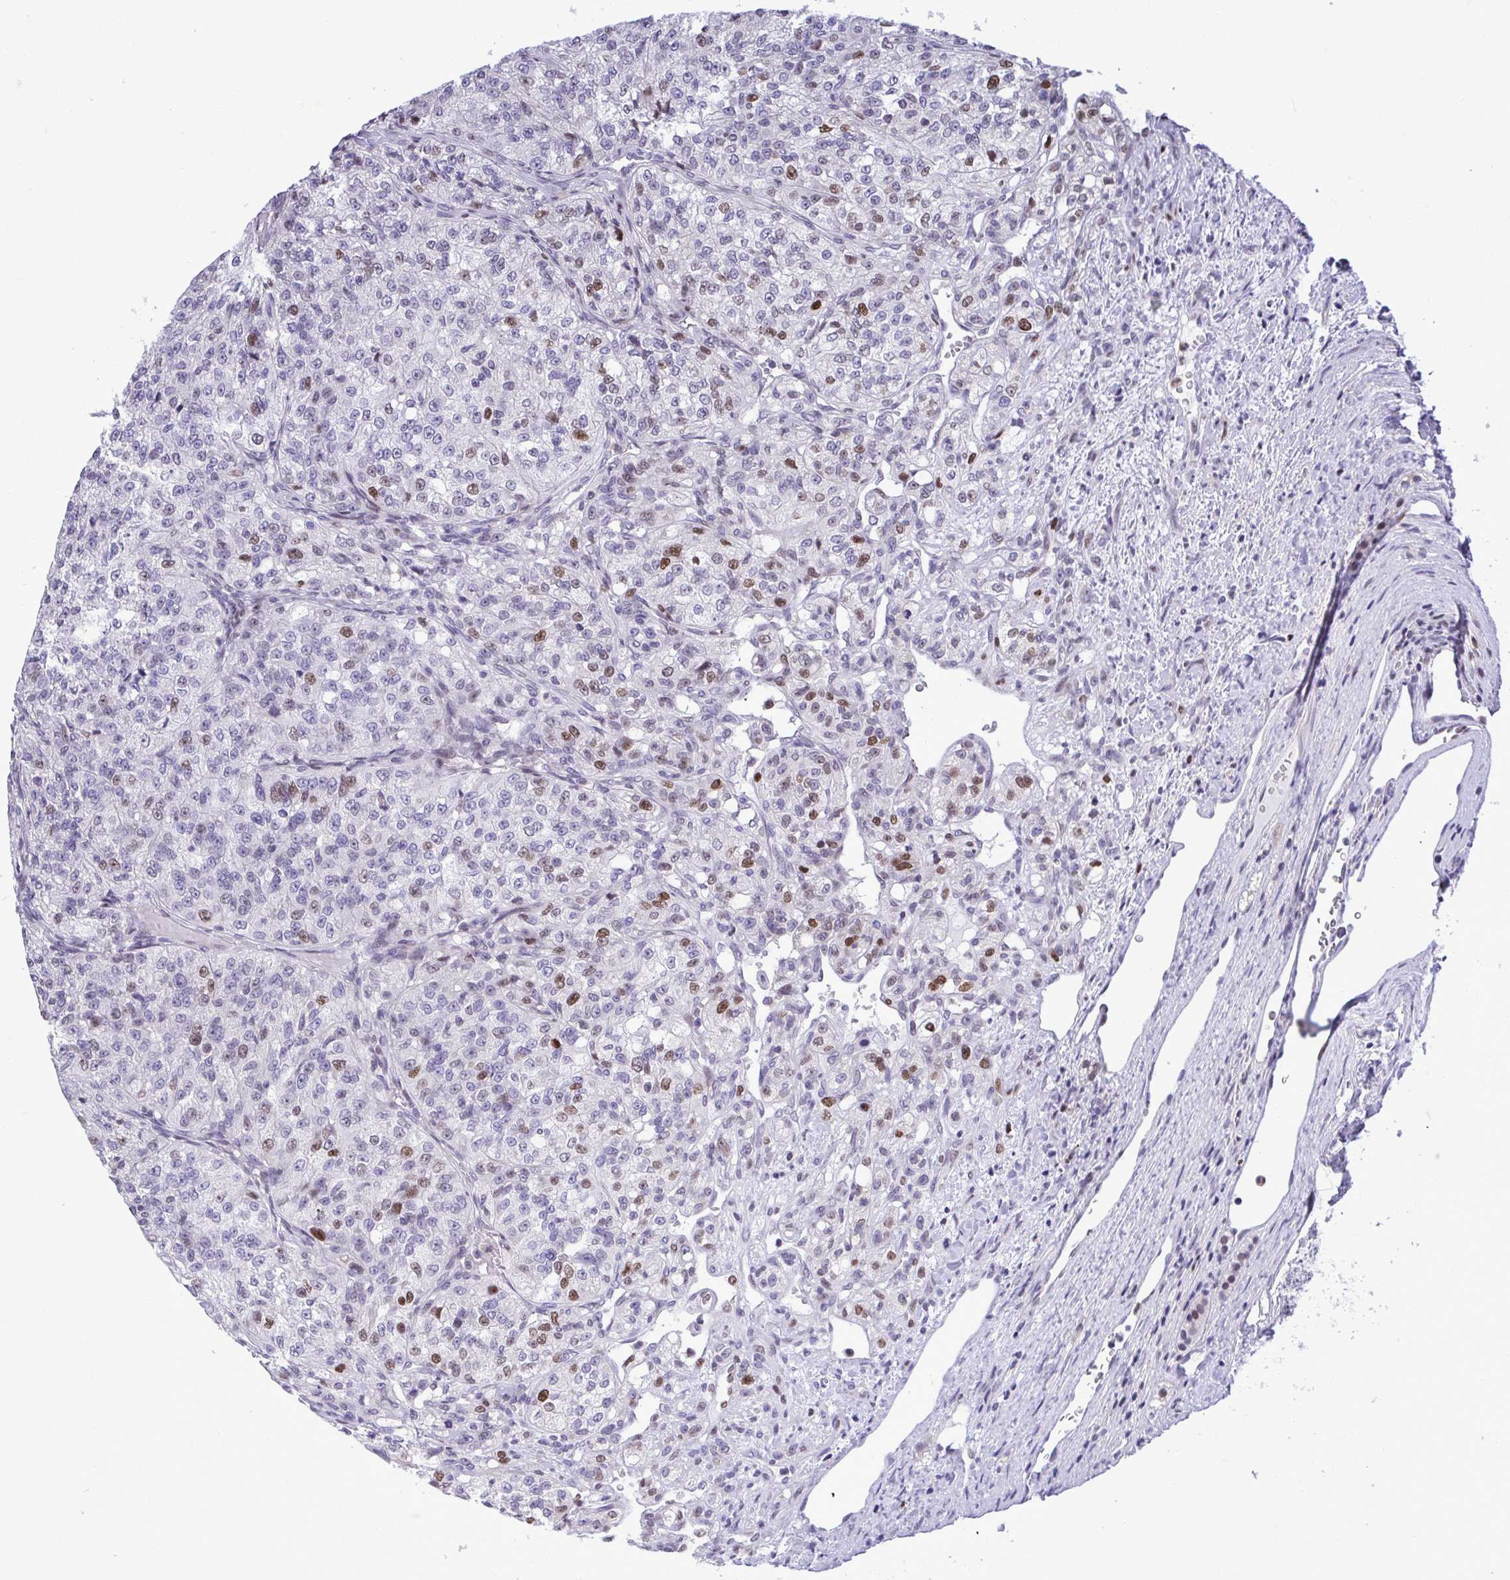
{"staining": {"intensity": "strong", "quantity": "<25%", "location": "nuclear"}, "tissue": "renal cancer", "cell_type": "Tumor cells", "image_type": "cancer", "snomed": [{"axis": "morphology", "description": "Adenocarcinoma, NOS"}, {"axis": "topography", "description": "Kidney"}], "caption": "Immunohistochemical staining of renal adenocarcinoma demonstrates medium levels of strong nuclear staining in approximately <25% of tumor cells.", "gene": "C1QL2", "patient": {"sex": "female", "age": 63}}